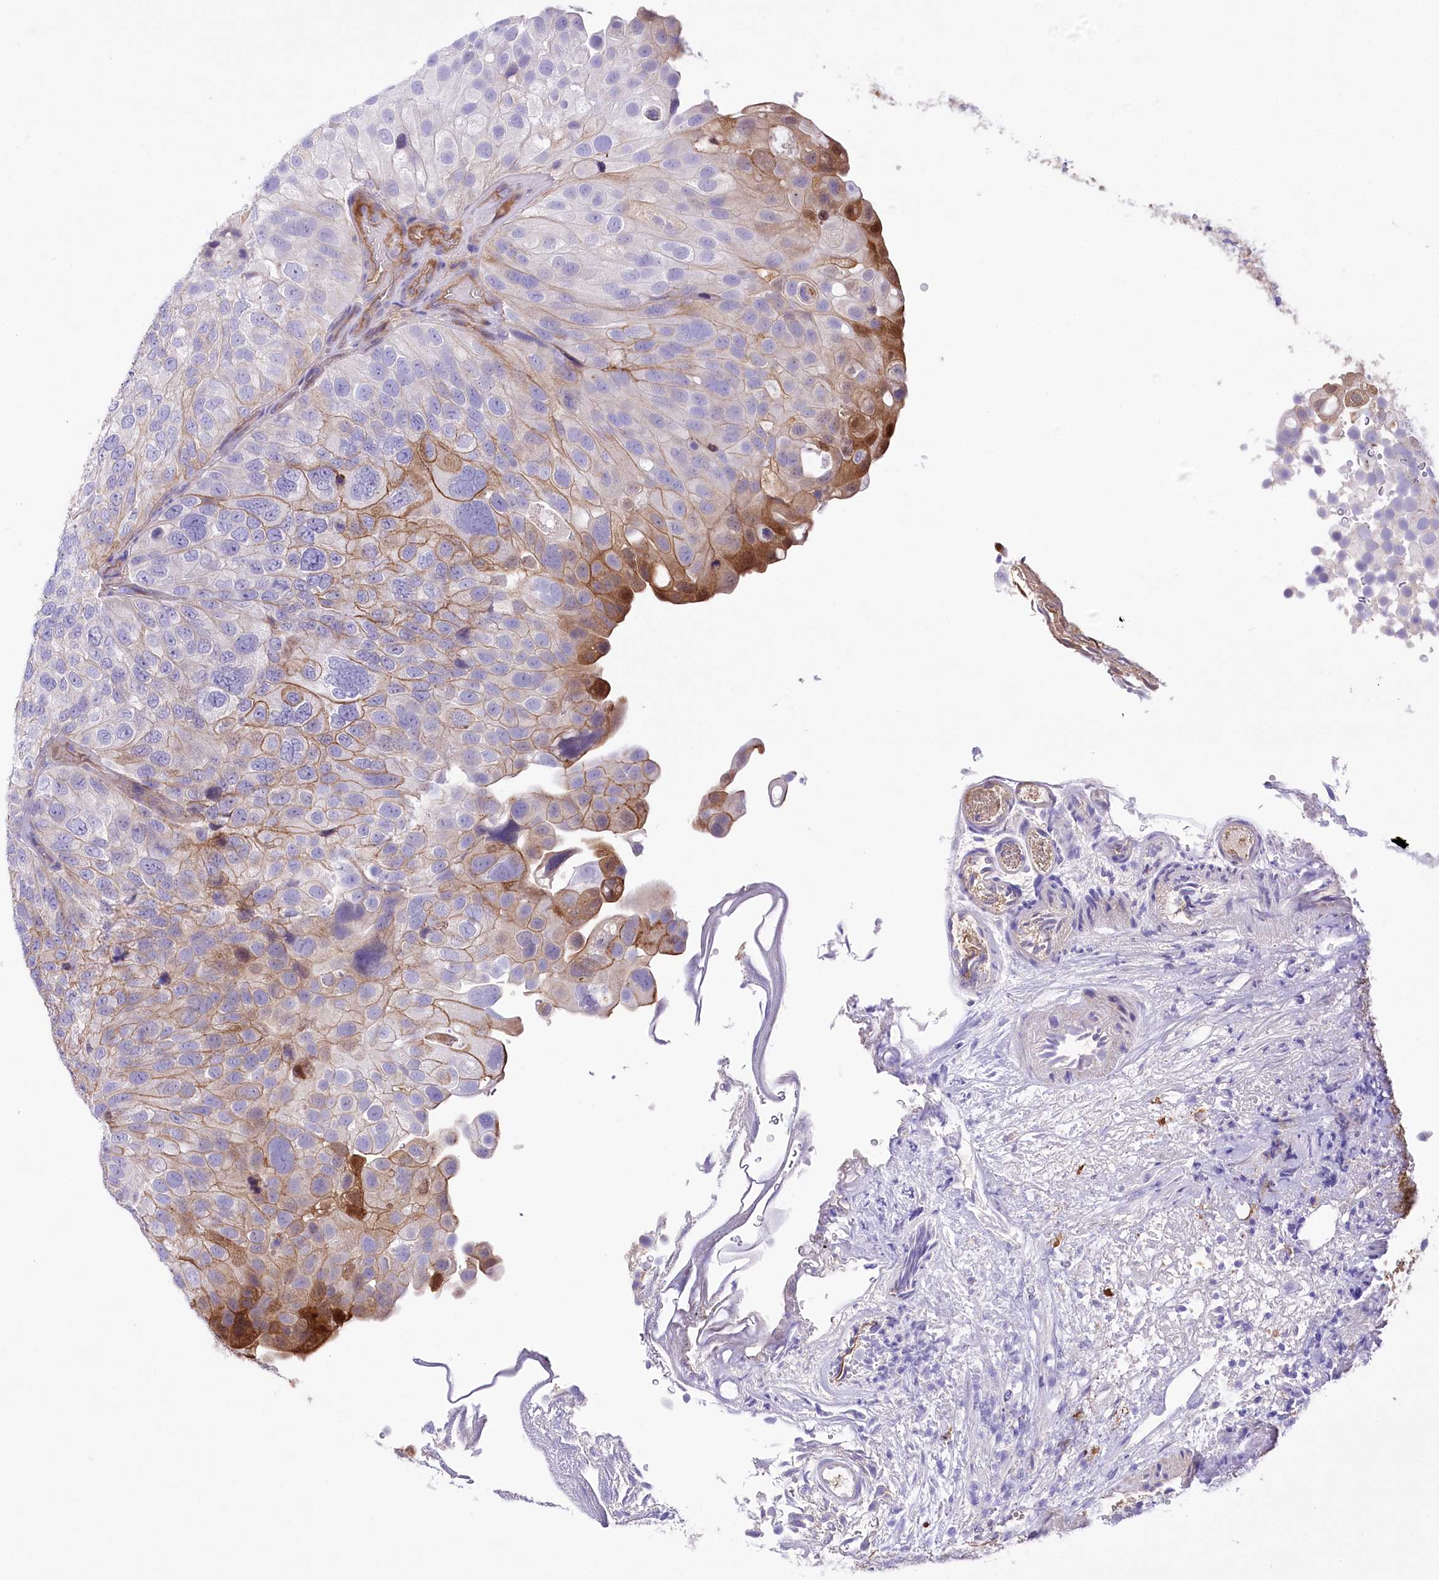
{"staining": {"intensity": "moderate", "quantity": "<25%", "location": "cytoplasmic/membranous"}, "tissue": "urothelial cancer", "cell_type": "Tumor cells", "image_type": "cancer", "snomed": [{"axis": "morphology", "description": "Urothelial carcinoma, Low grade"}, {"axis": "topography", "description": "Urinary bladder"}], "caption": "A low amount of moderate cytoplasmic/membranous positivity is identified in about <25% of tumor cells in urothelial cancer tissue. (Stains: DAB in brown, nuclei in blue, Microscopy: brightfield microscopy at high magnification).", "gene": "CEP164", "patient": {"sex": "male", "age": 78}}